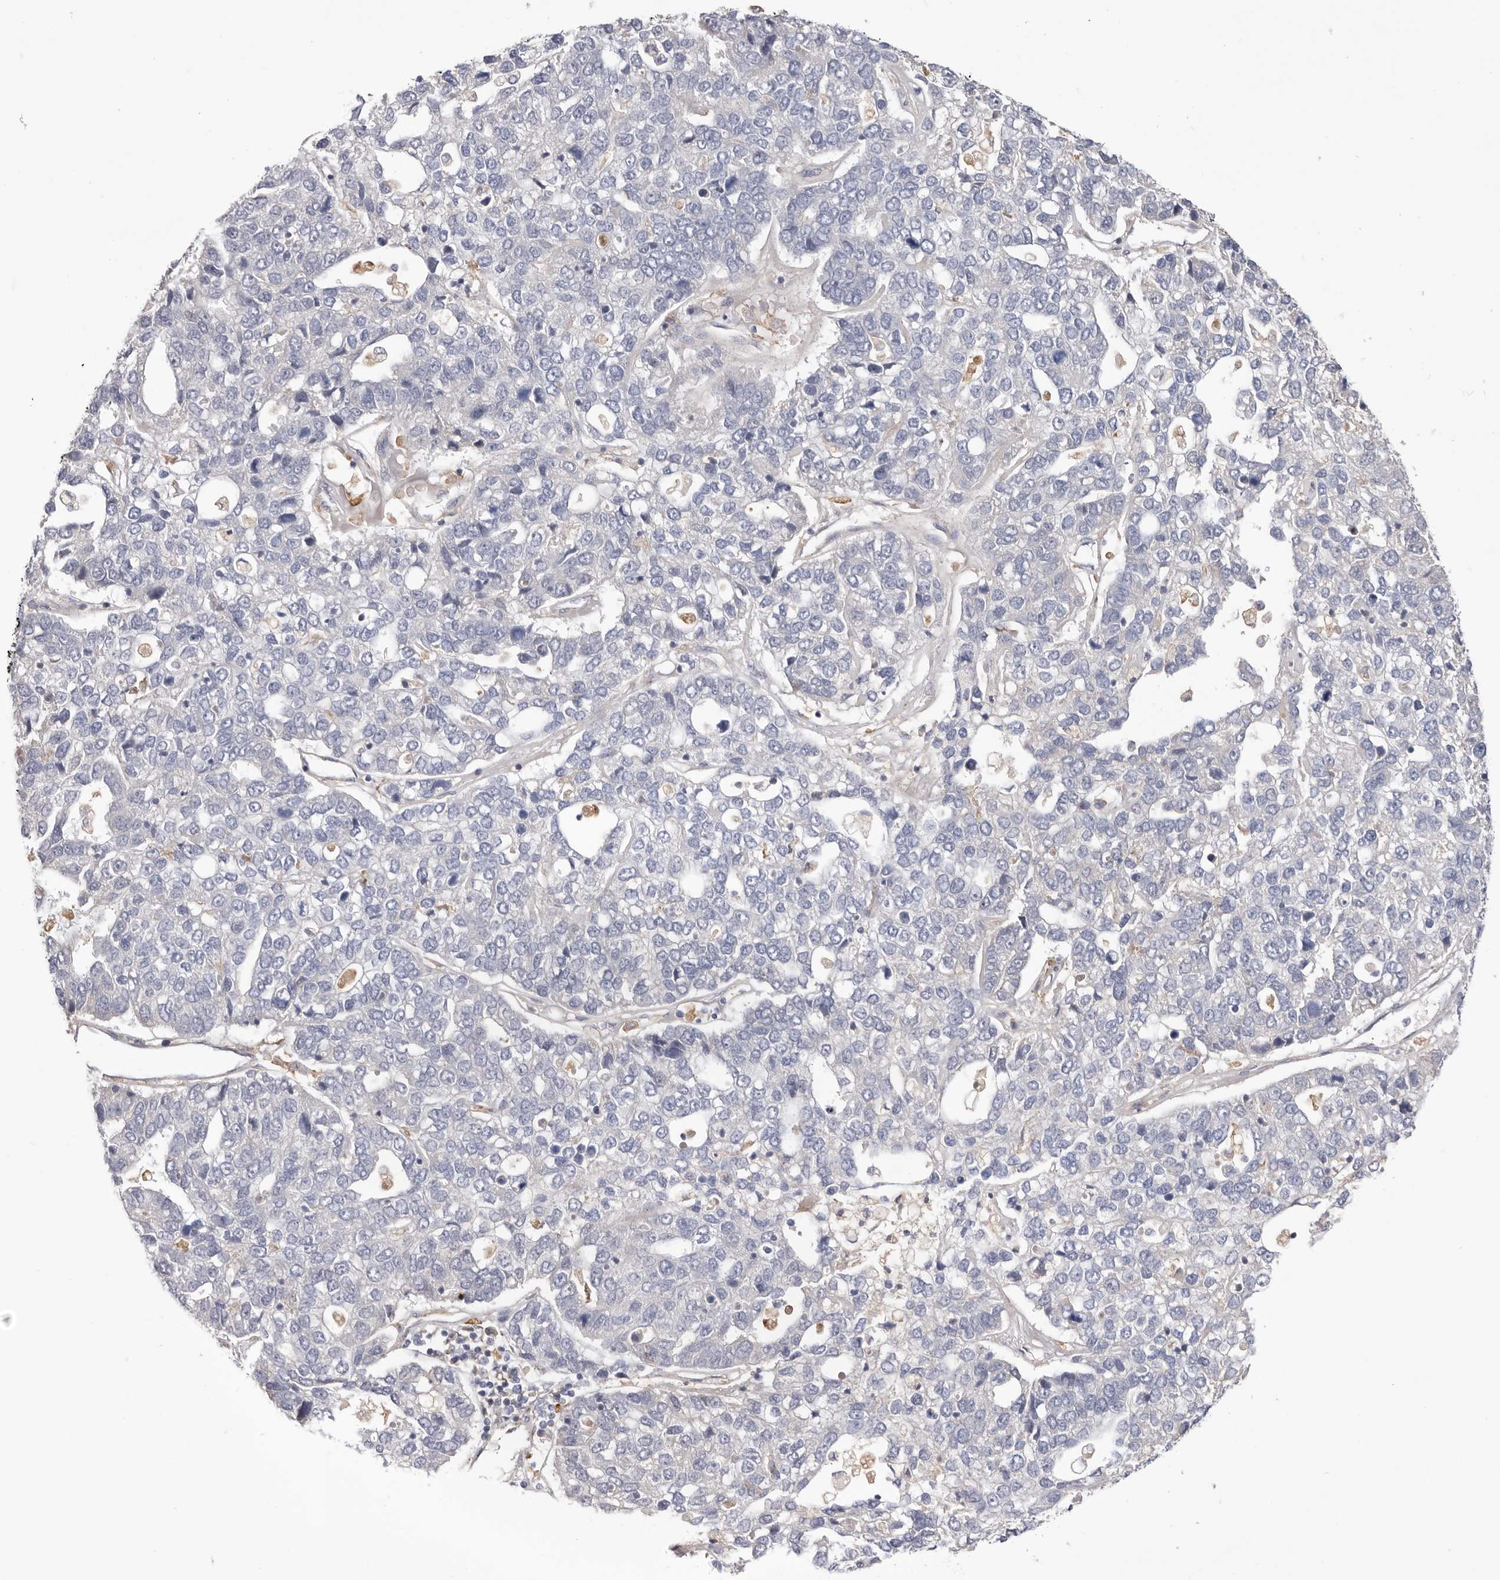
{"staining": {"intensity": "negative", "quantity": "none", "location": "none"}, "tissue": "pancreatic cancer", "cell_type": "Tumor cells", "image_type": "cancer", "snomed": [{"axis": "morphology", "description": "Adenocarcinoma, NOS"}, {"axis": "topography", "description": "Pancreas"}], "caption": "High magnification brightfield microscopy of adenocarcinoma (pancreatic) stained with DAB (brown) and counterstained with hematoxylin (blue): tumor cells show no significant expression.", "gene": "RNF213", "patient": {"sex": "female", "age": 61}}